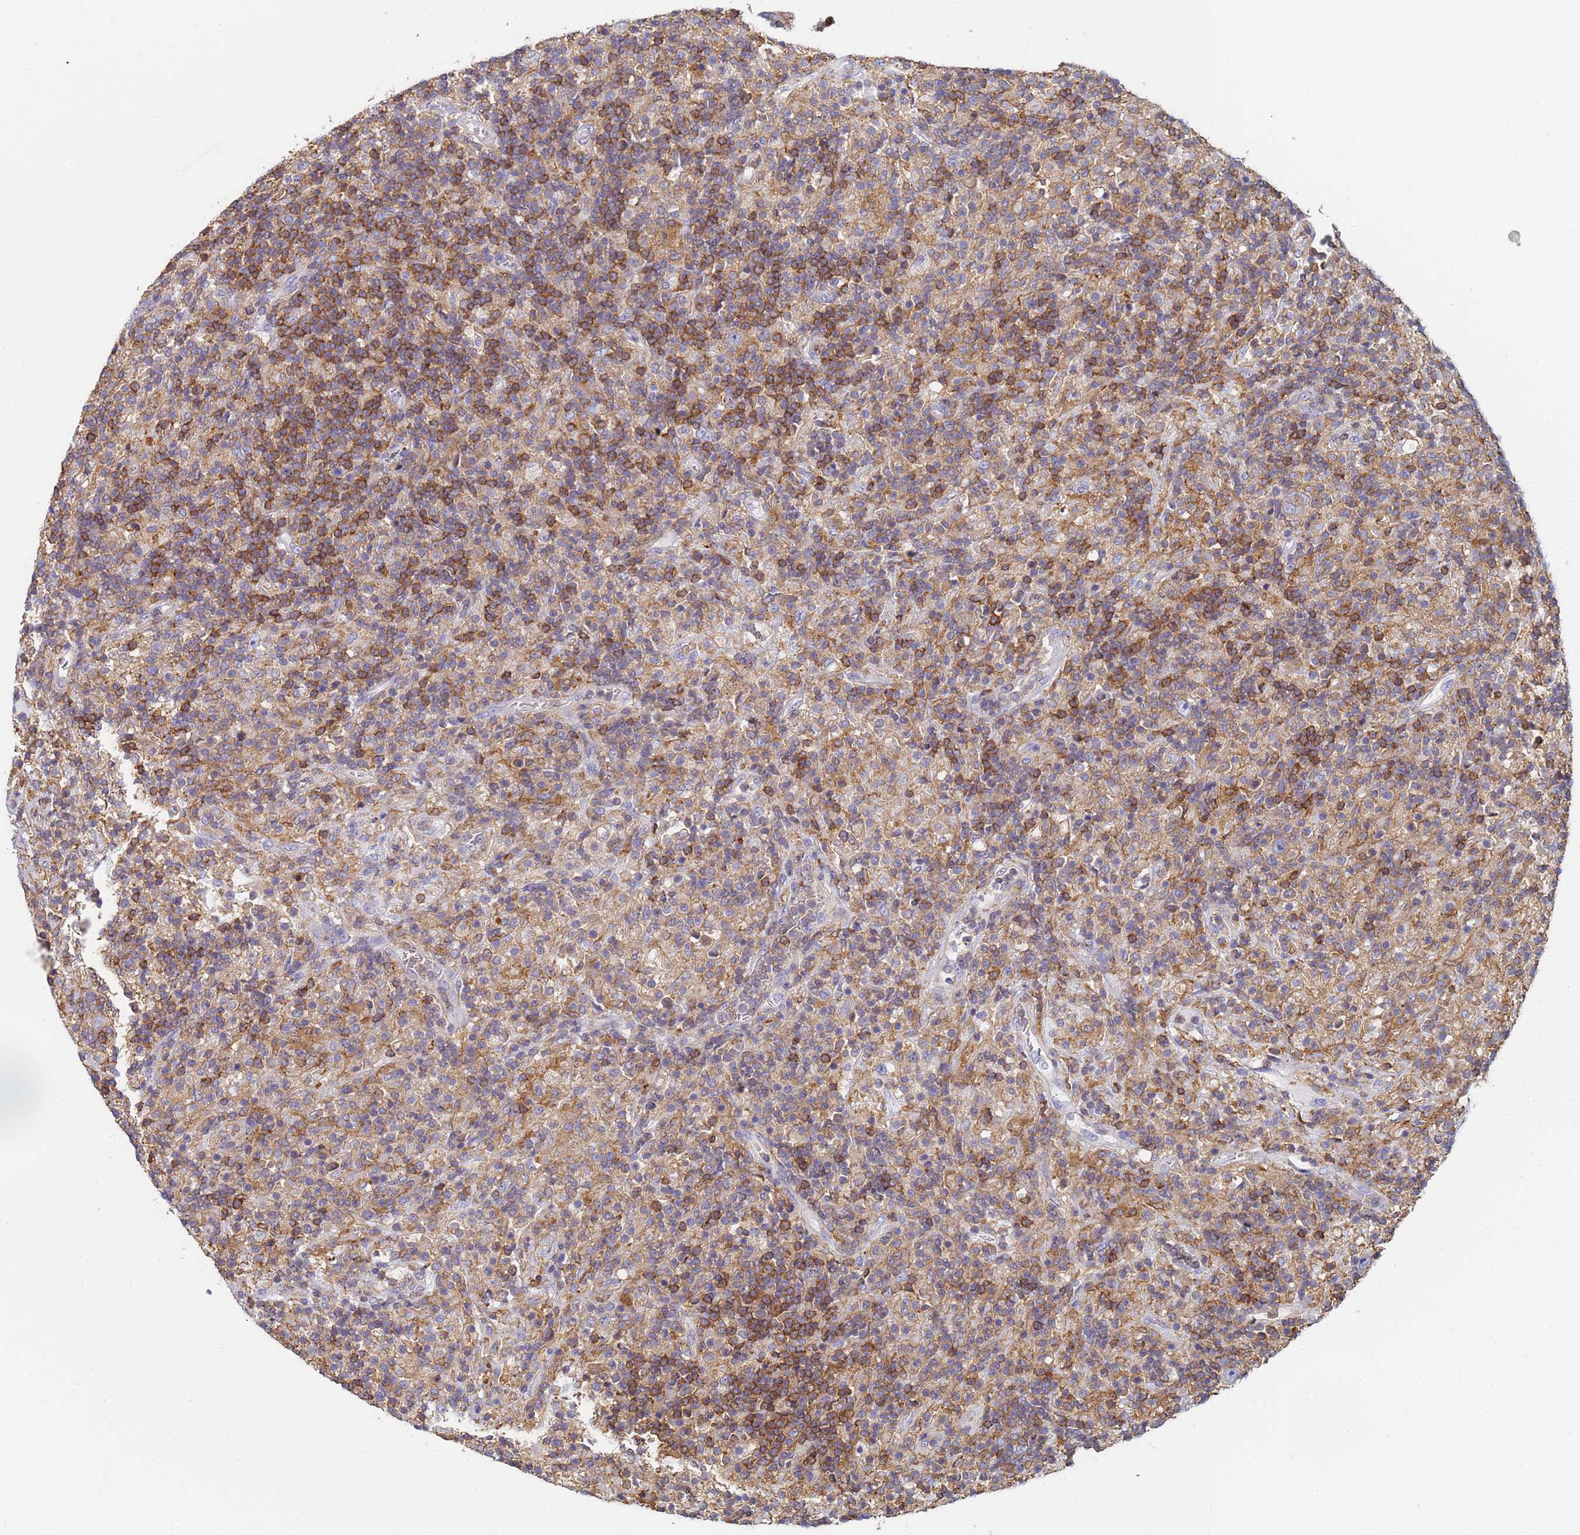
{"staining": {"intensity": "weak", "quantity": "<25%", "location": "cytoplasmic/membranous"}, "tissue": "lymphoma", "cell_type": "Tumor cells", "image_type": "cancer", "snomed": [{"axis": "morphology", "description": "Hodgkin's disease, NOS"}, {"axis": "topography", "description": "Lymph node"}], "caption": "Lymphoma stained for a protein using immunohistochemistry (IHC) reveals no staining tumor cells.", "gene": "ZNG1B", "patient": {"sex": "male", "age": 70}}